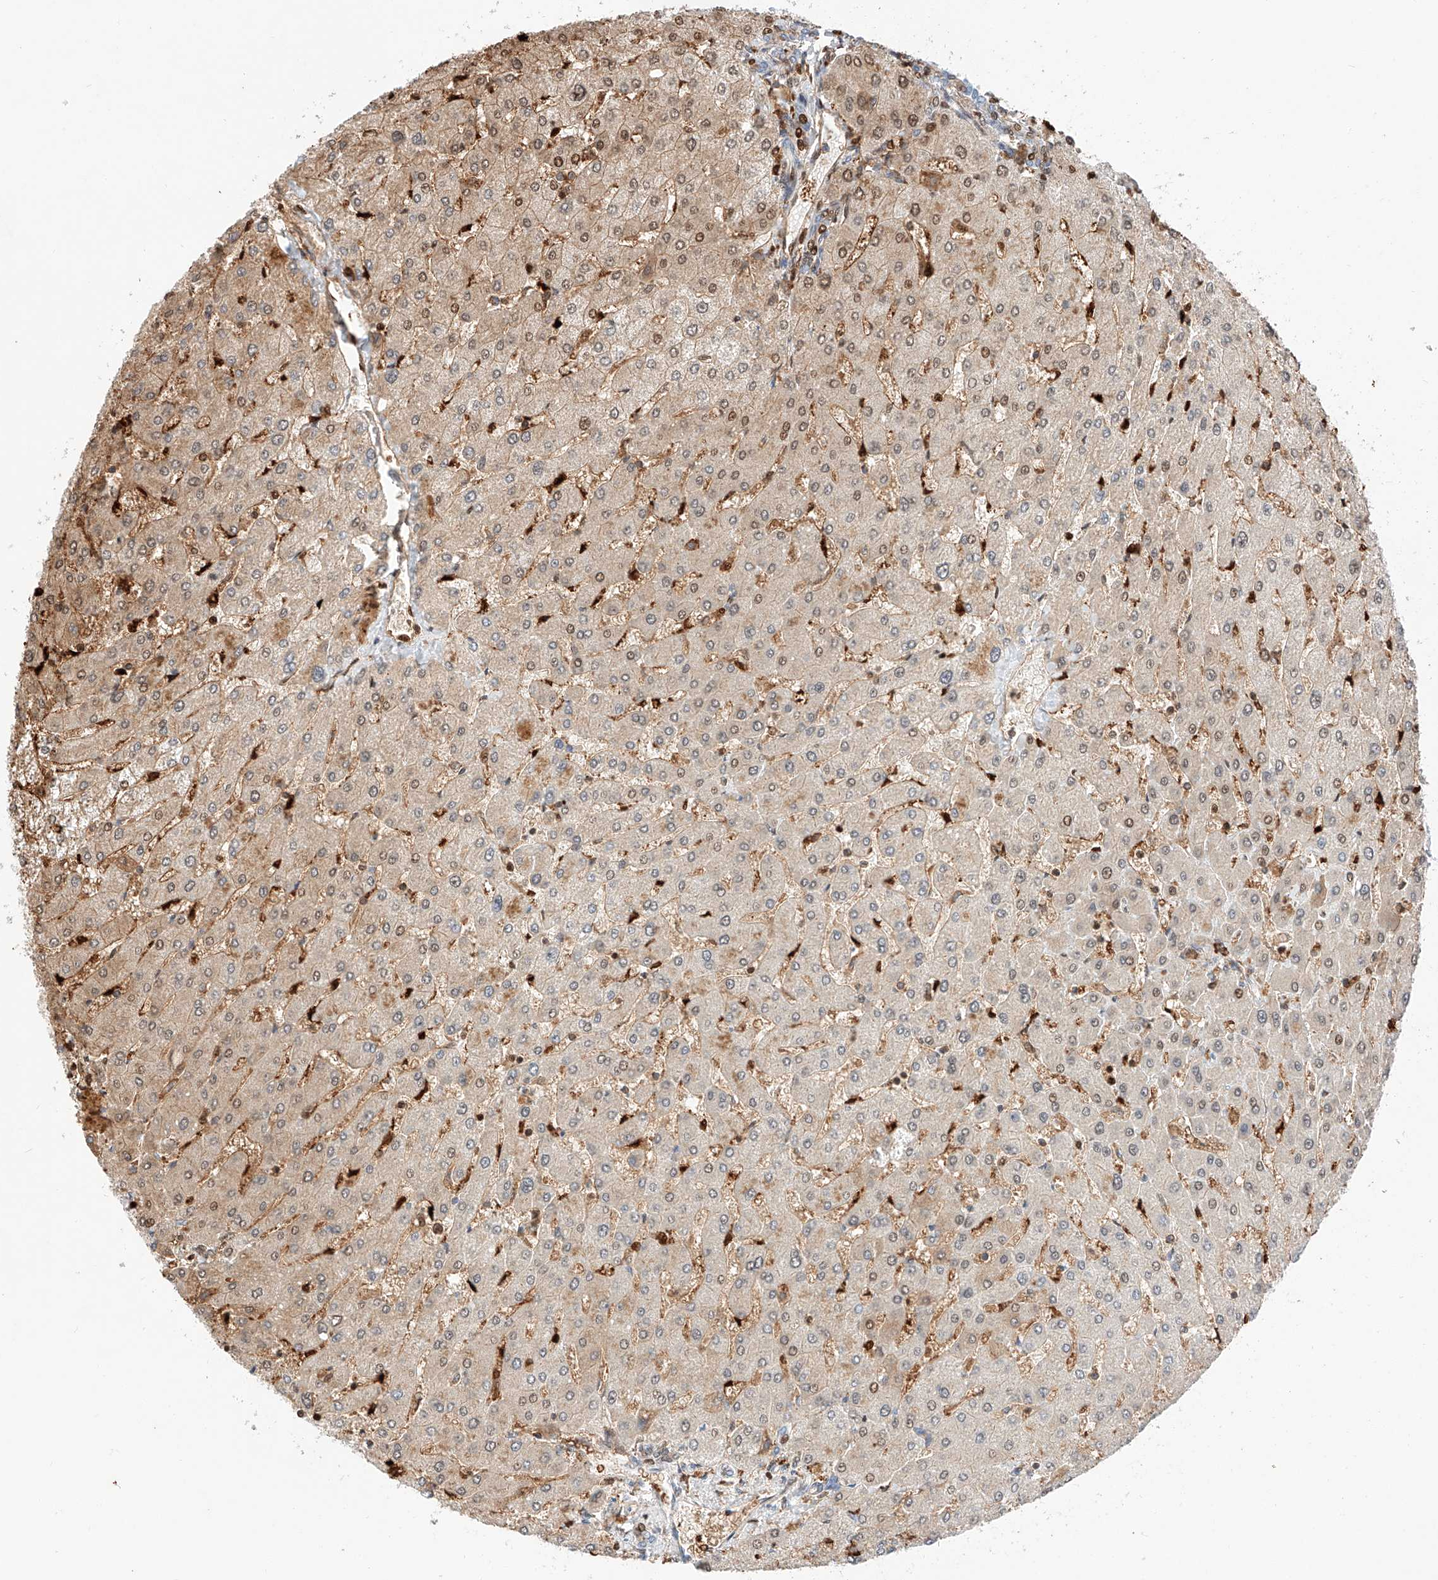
{"staining": {"intensity": "moderate", "quantity": "<25%", "location": "cytoplasmic/membranous,nuclear"}, "tissue": "liver", "cell_type": "Cholangiocytes", "image_type": "normal", "snomed": [{"axis": "morphology", "description": "Normal tissue, NOS"}, {"axis": "topography", "description": "Liver"}], "caption": "Moderate cytoplasmic/membranous,nuclear positivity for a protein is appreciated in approximately <25% of cholangiocytes of benign liver using immunohistochemistry (IHC).", "gene": "HDAC9", "patient": {"sex": "male", "age": 55}}